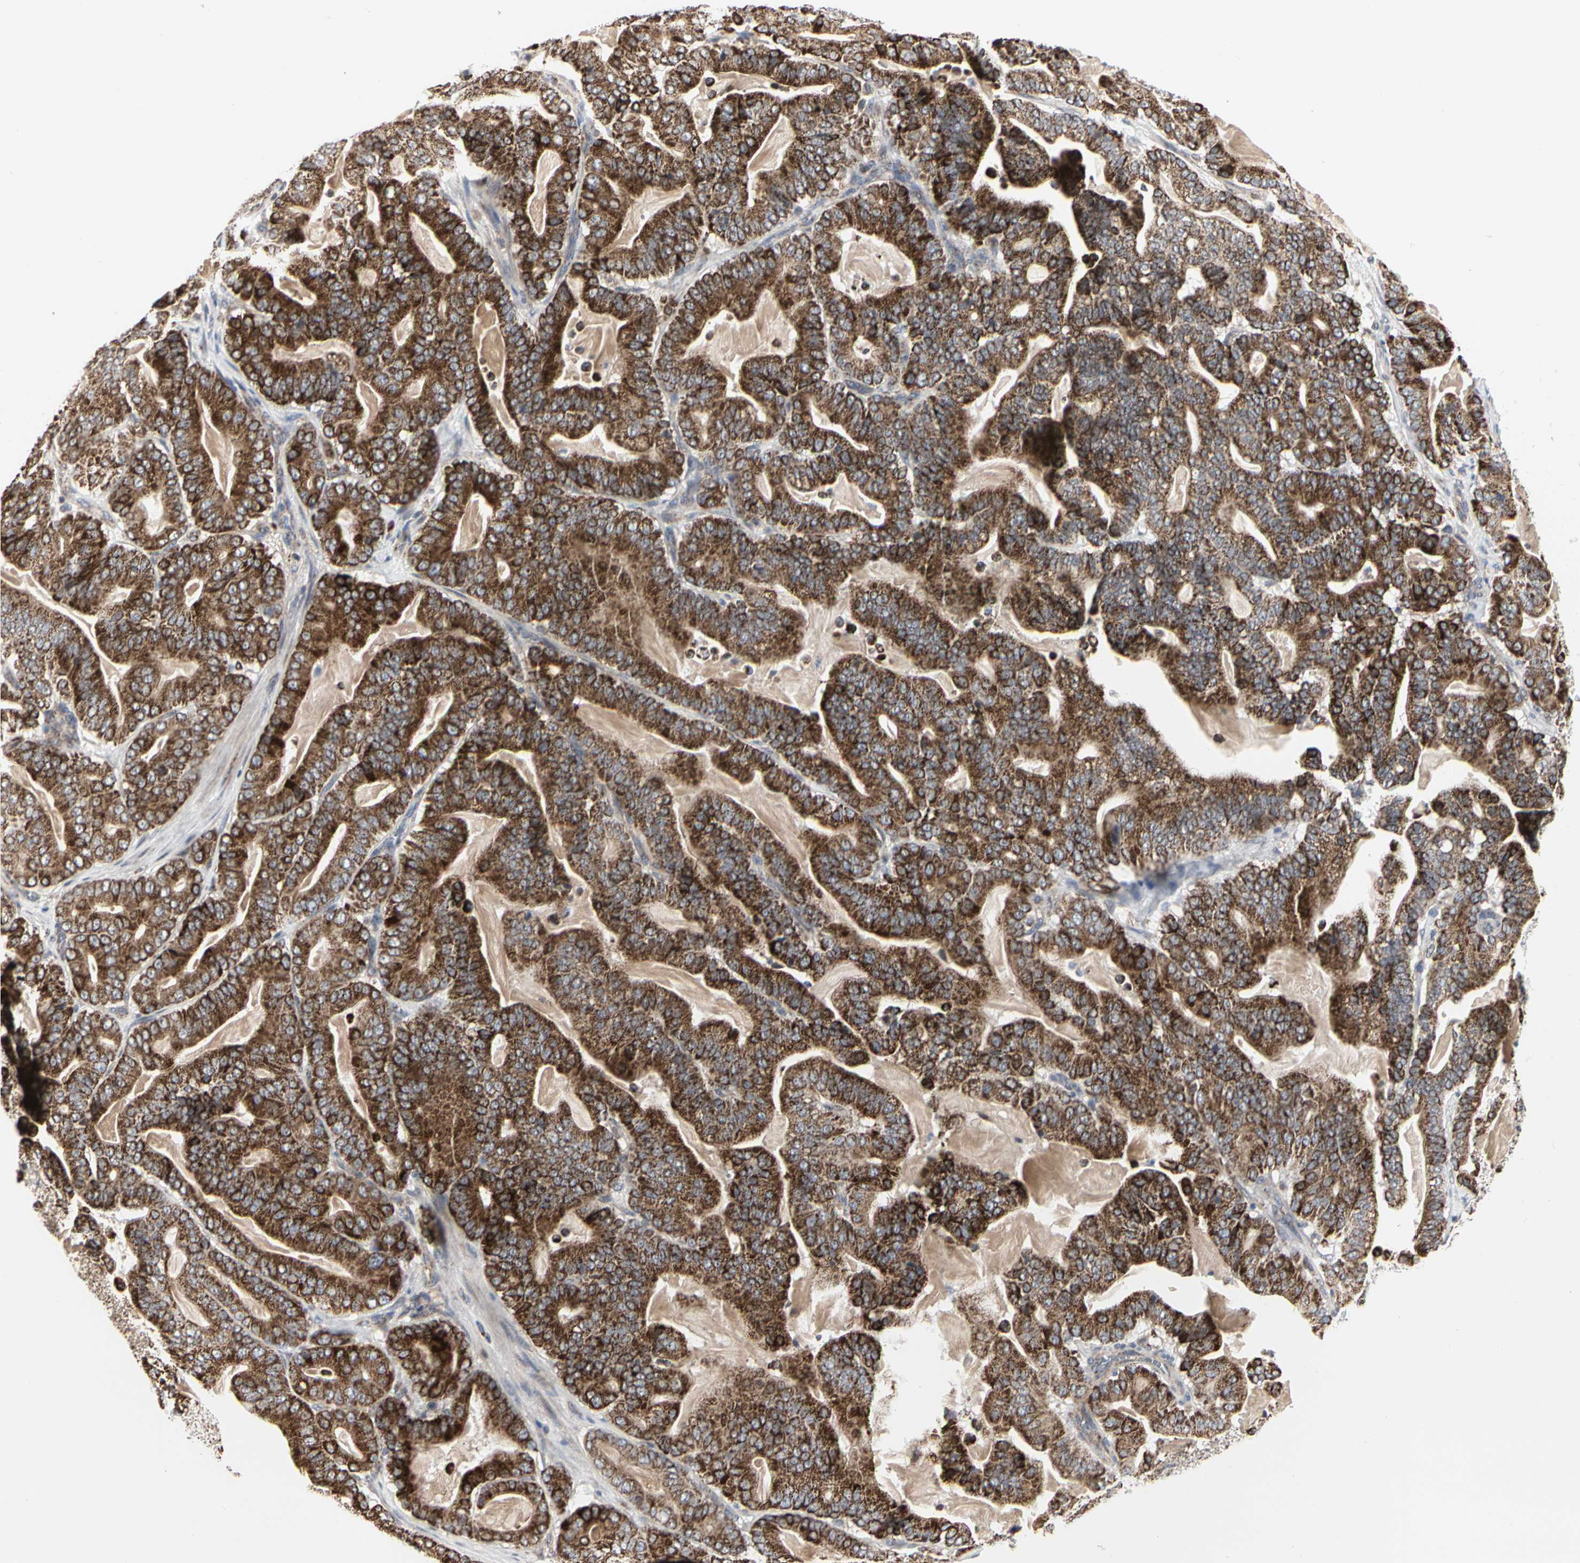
{"staining": {"intensity": "strong", "quantity": ">75%", "location": "cytoplasmic/membranous"}, "tissue": "pancreatic cancer", "cell_type": "Tumor cells", "image_type": "cancer", "snomed": [{"axis": "morphology", "description": "Adenocarcinoma, NOS"}, {"axis": "topography", "description": "Pancreas"}], "caption": "Immunohistochemical staining of human pancreatic cancer (adenocarcinoma) demonstrates strong cytoplasmic/membranous protein staining in approximately >75% of tumor cells.", "gene": "TSKU", "patient": {"sex": "male", "age": 63}}